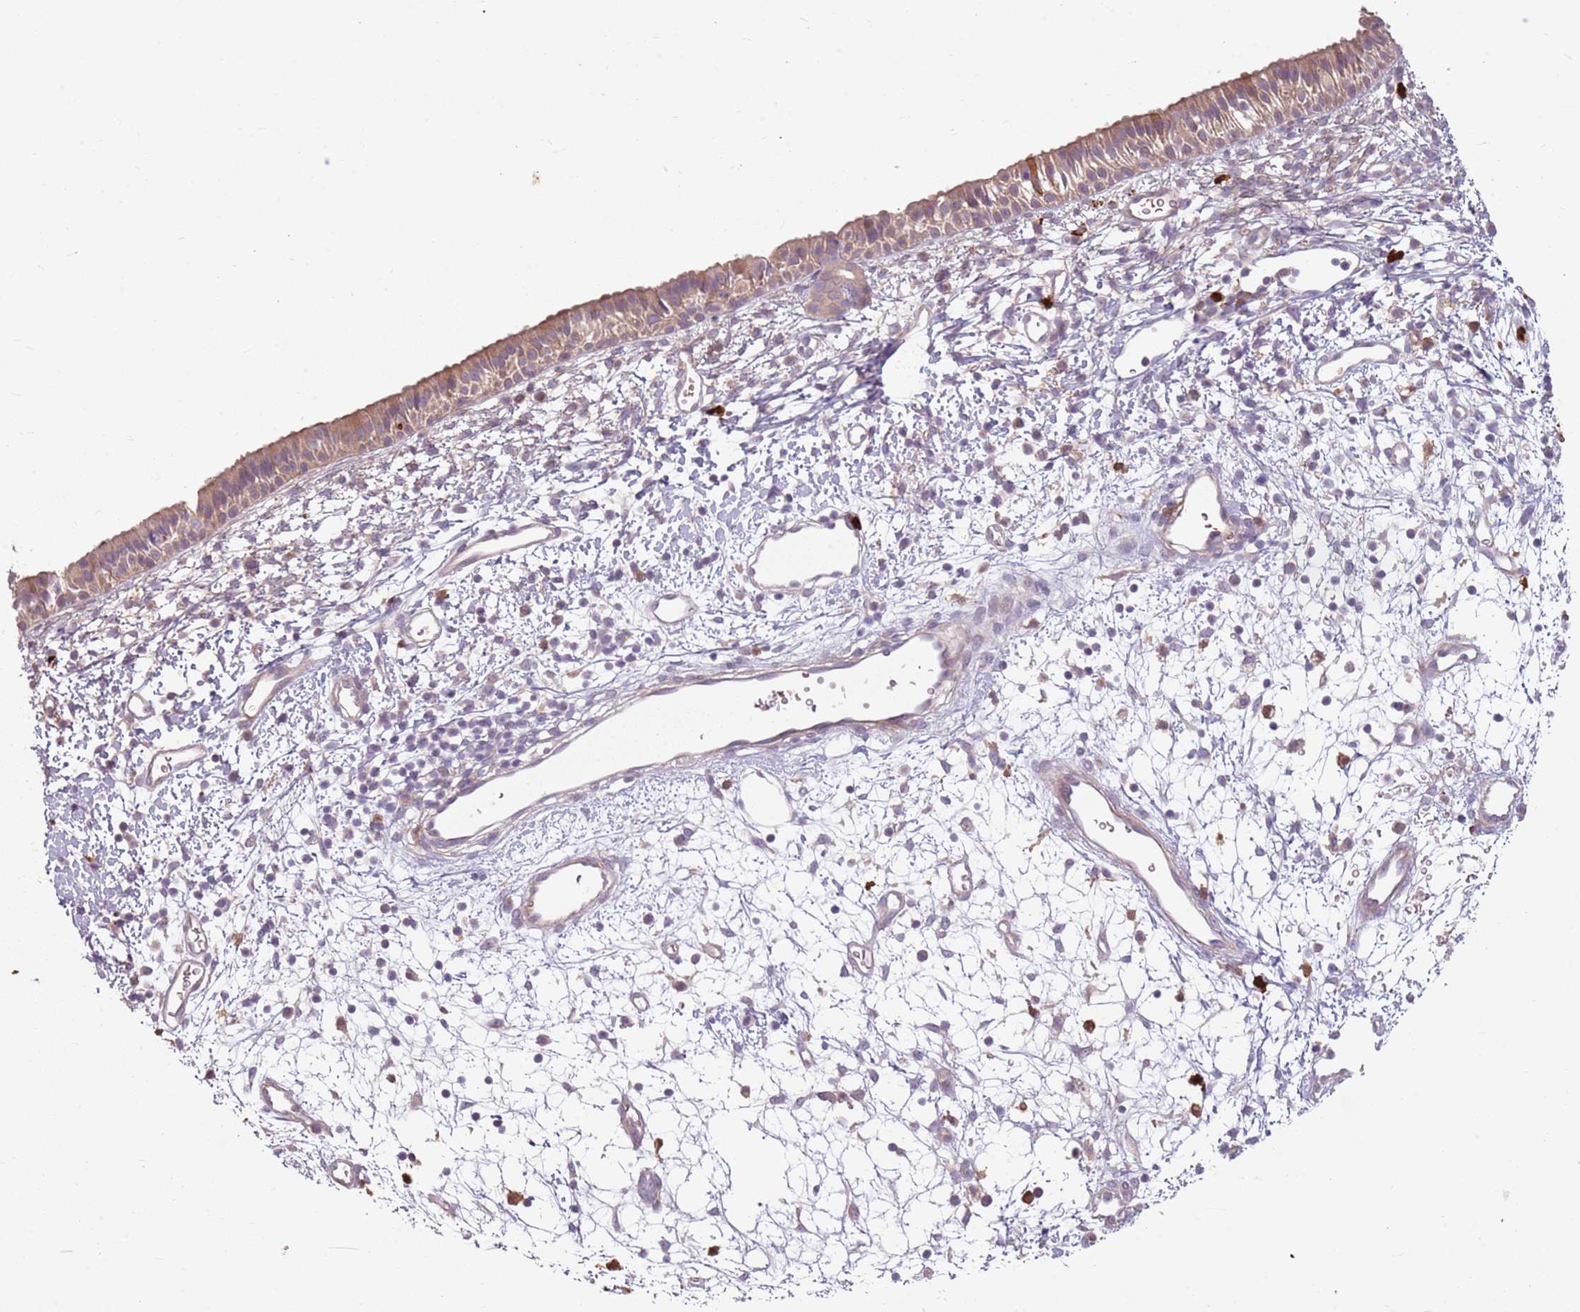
{"staining": {"intensity": "weak", "quantity": ">75%", "location": "cytoplasmic/membranous"}, "tissue": "nasopharynx", "cell_type": "Respiratory epithelial cells", "image_type": "normal", "snomed": [{"axis": "morphology", "description": "Normal tissue, NOS"}, {"axis": "topography", "description": "Nasopharynx"}], "caption": "Nasopharynx stained with immunohistochemistry displays weak cytoplasmic/membranous positivity in approximately >75% of respiratory epithelial cells. Nuclei are stained in blue.", "gene": "SPAG4", "patient": {"sex": "male", "age": 22}}